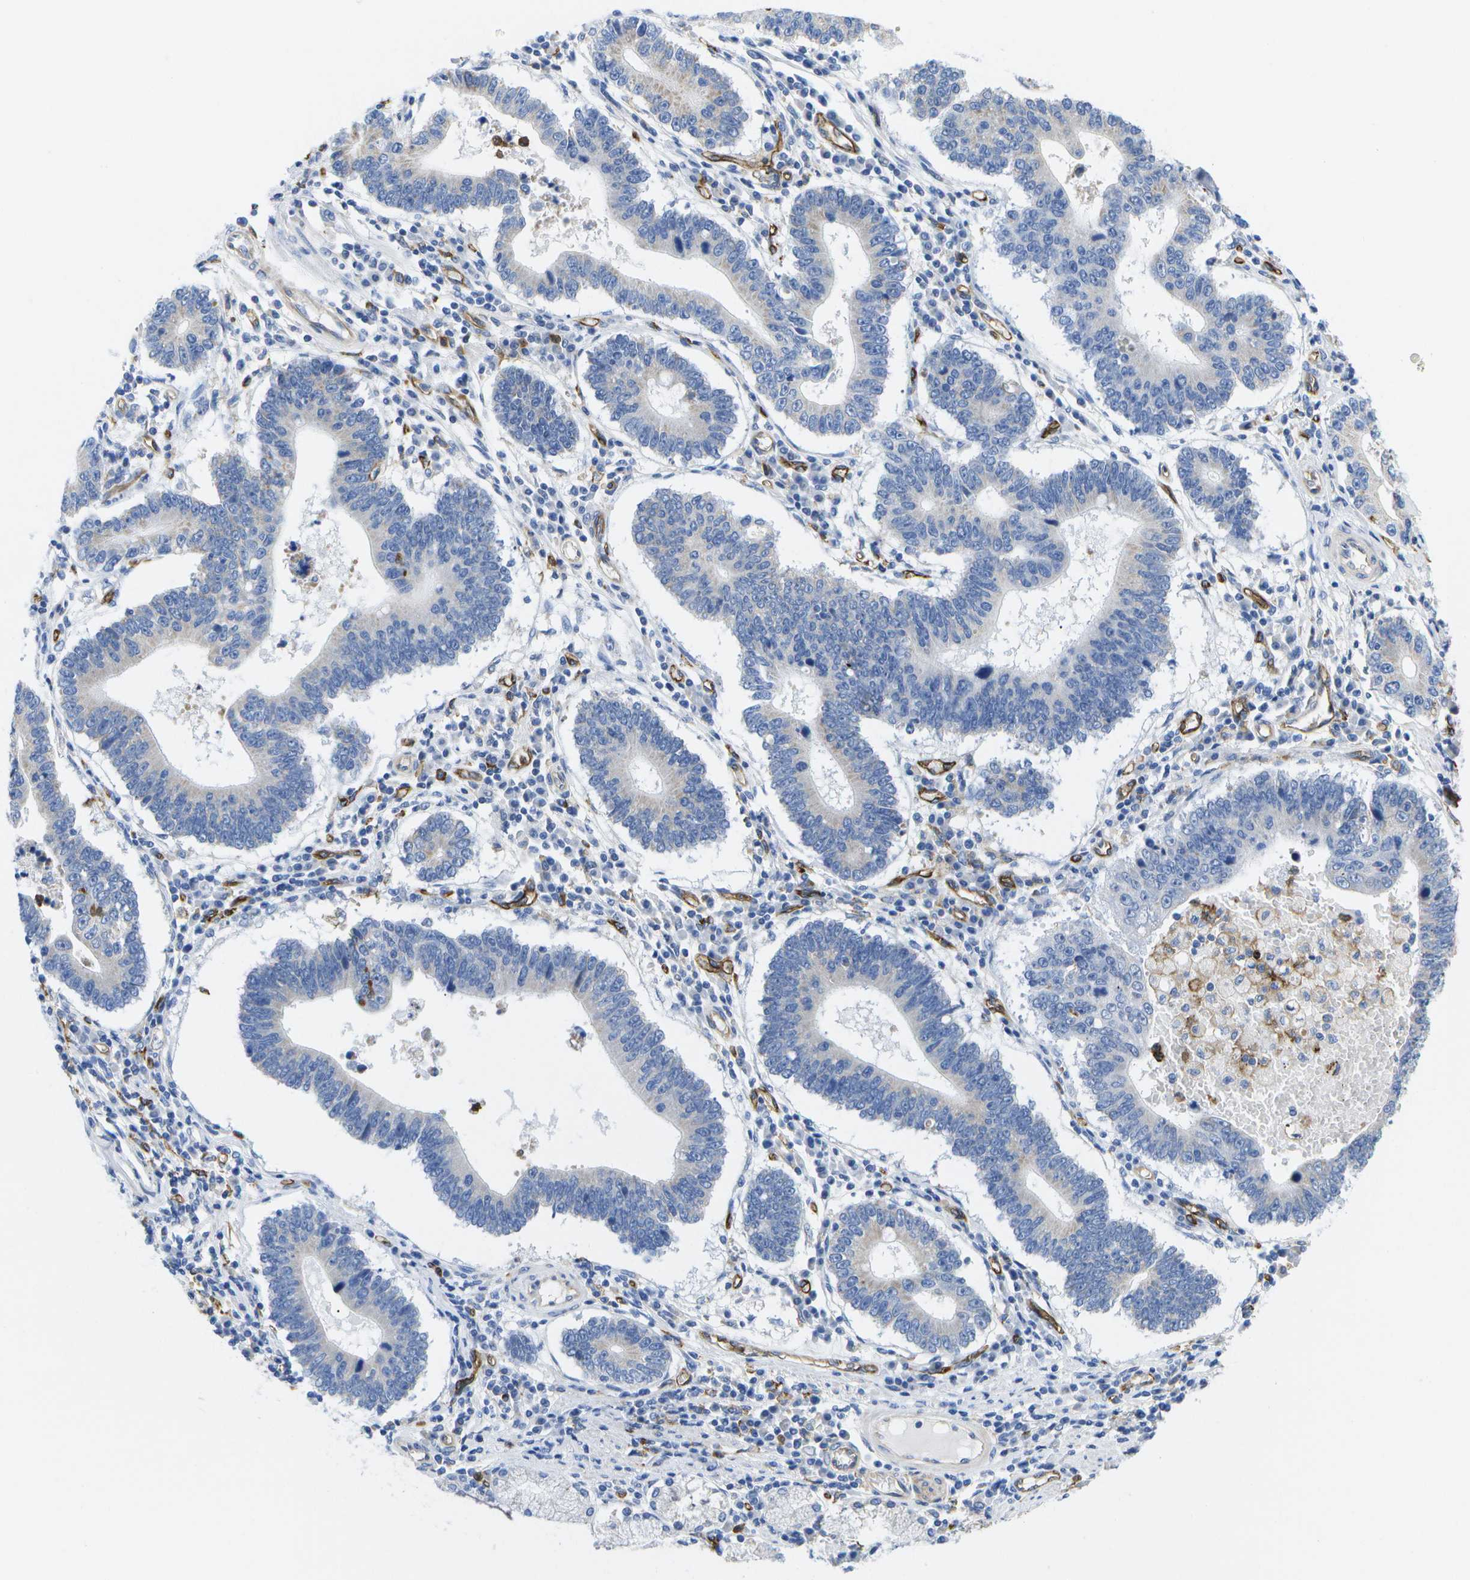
{"staining": {"intensity": "negative", "quantity": "none", "location": "none"}, "tissue": "stomach cancer", "cell_type": "Tumor cells", "image_type": "cancer", "snomed": [{"axis": "morphology", "description": "Adenocarcinoma, NOS"}, {"axis": "topography", "description": "Stomach"}], "caption": "A micrograph of stomach adenocarcinoma stained for a protein exhibits no brown staining in tumor cells.", "gene": "DYSF", "patient": {"sex": "male", "age": 59}}